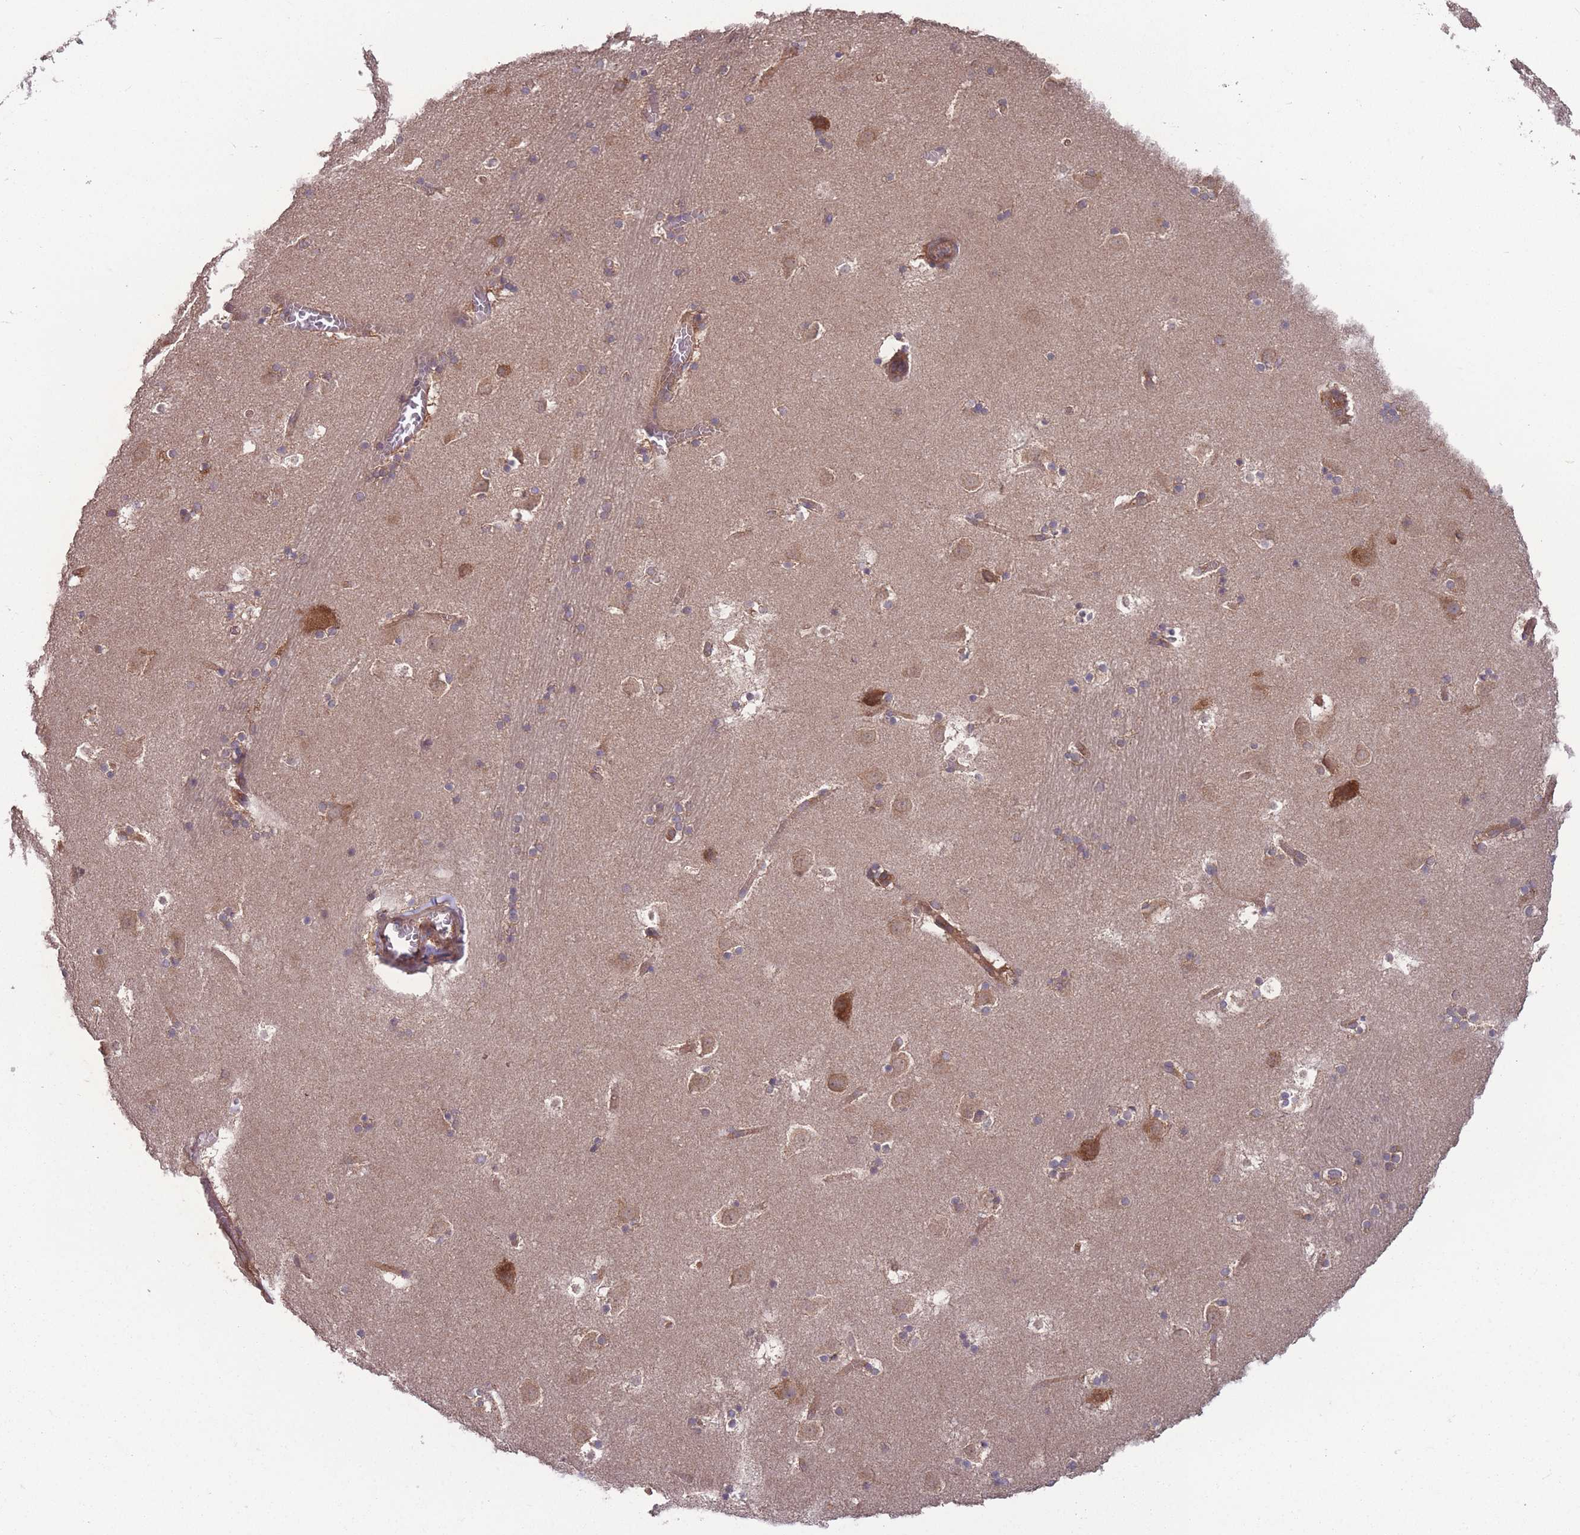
{"staining": {"intensity": "weak", "quantity": "25%-75%", "location": "cytoplasmic/membranous"}, "tissue": "caudate", "cell_type": "Glial cells", "image_type": "normal", "snomed": [{"axis": "morphology", "description": "Normal tissue, NOS"}, {"axis": "topography", "description": "Lateral ventricle wall"}], "caption": "Caudate was stained to show a protein in brown. There is low levels of weak cytoplasmic/membranous positivity in about 25%-75% of glial cells.", "gene": "ZPR1", "patient": {"sex": "male", "age": 45}}